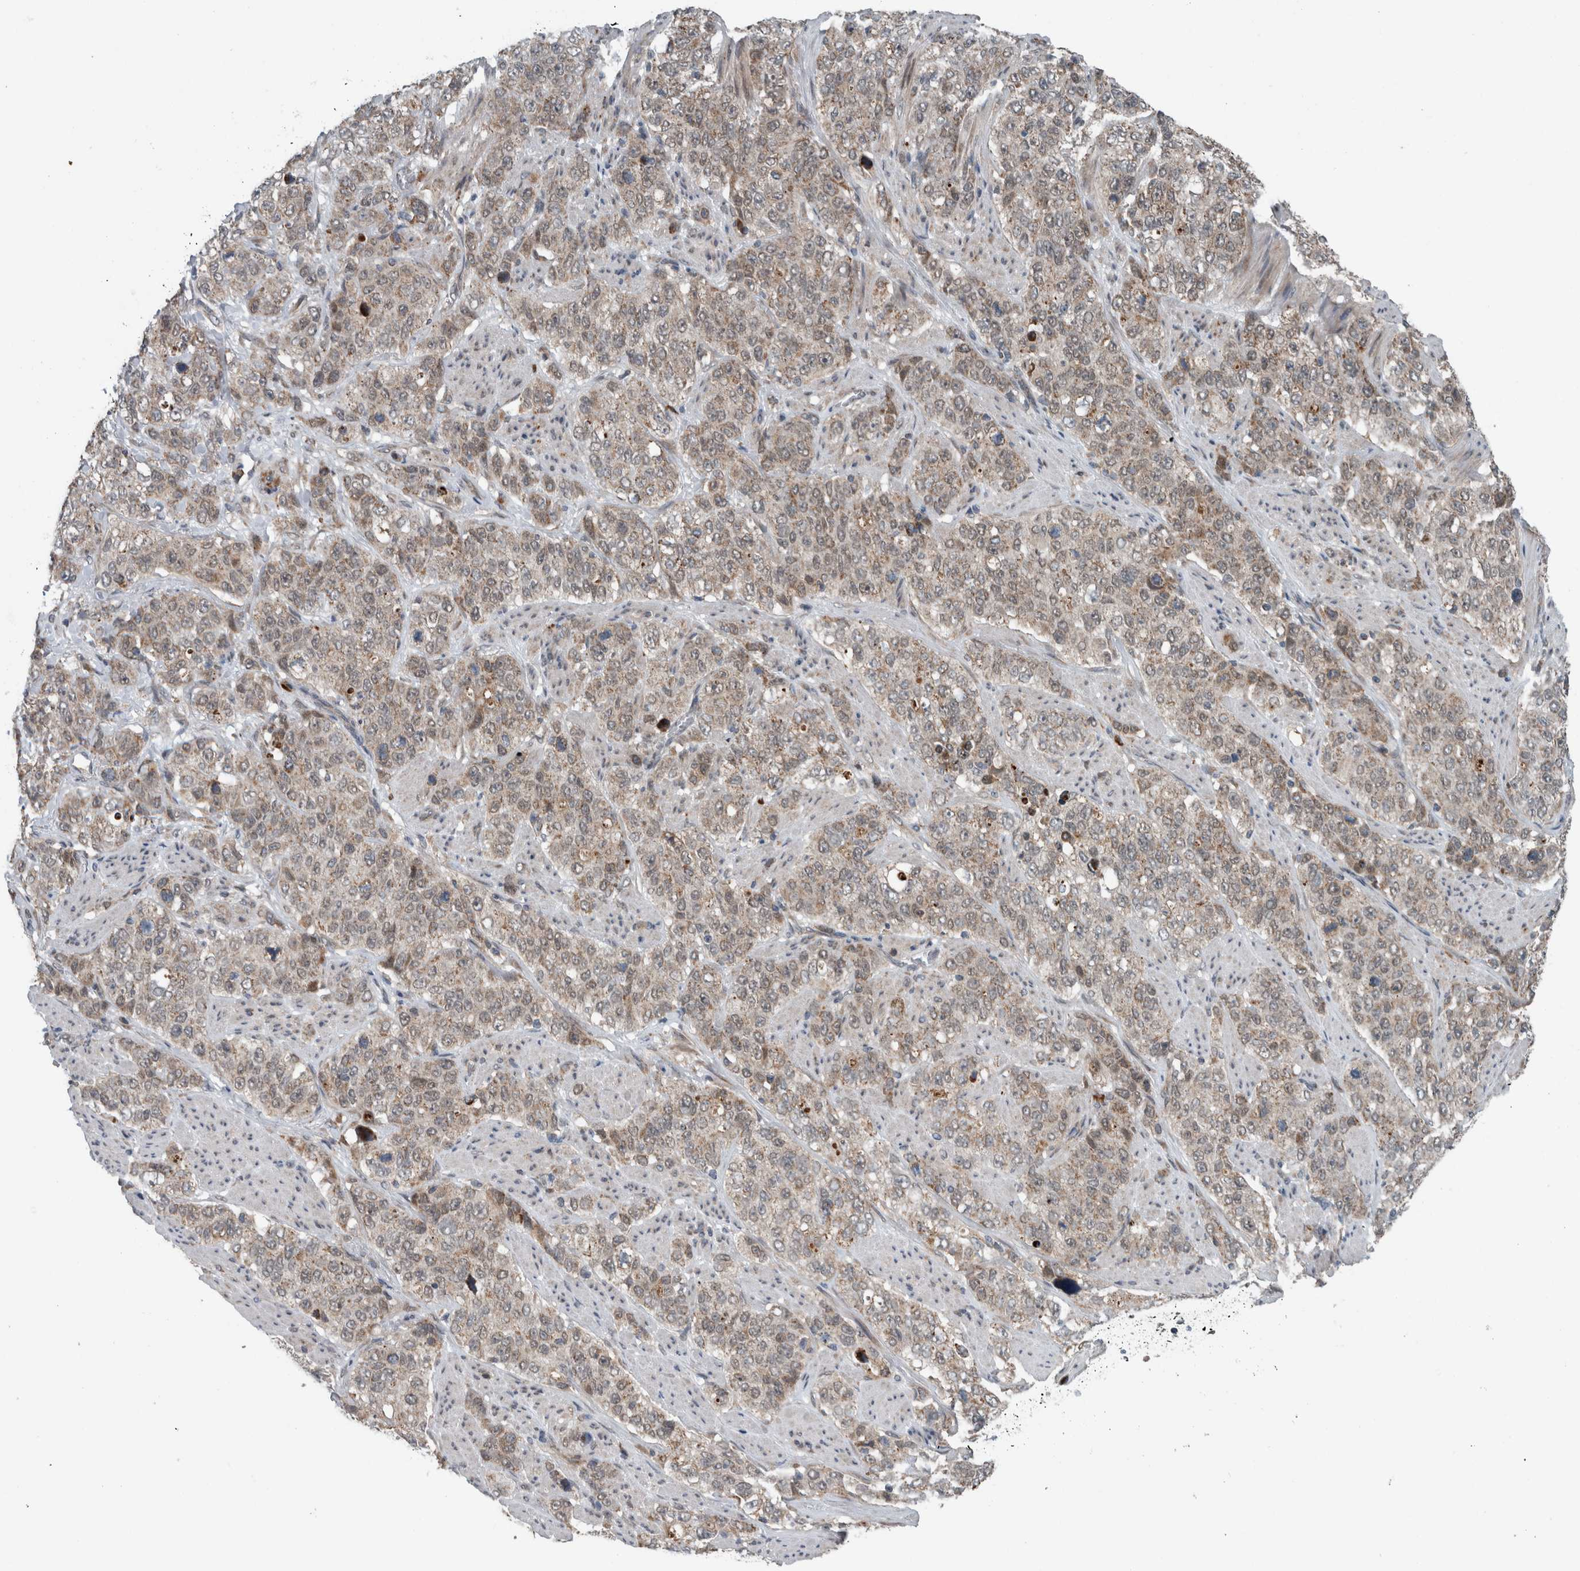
{"staining": {"intensity": "weak", "quantity": "25%-75%", "location": "cytoplasmic/membranous"}, "tissue": "stomach cancer", "cell_type": "Tumor cells", "image_type": "cancer", "snomed": [{"axis": "morphology", "description": "Adenocarcinoma, NOS"}, {"axis": "topography", "description": "Stomach"}], "caption": "This is a photomicrograph of IHC staining of adenocarcinoma (stomach), which shows weak positivity in the cytoplasmic/membranous of tumor cells.", "gene": "GBA2", "patient": {"sex": "male", "age": 48}}